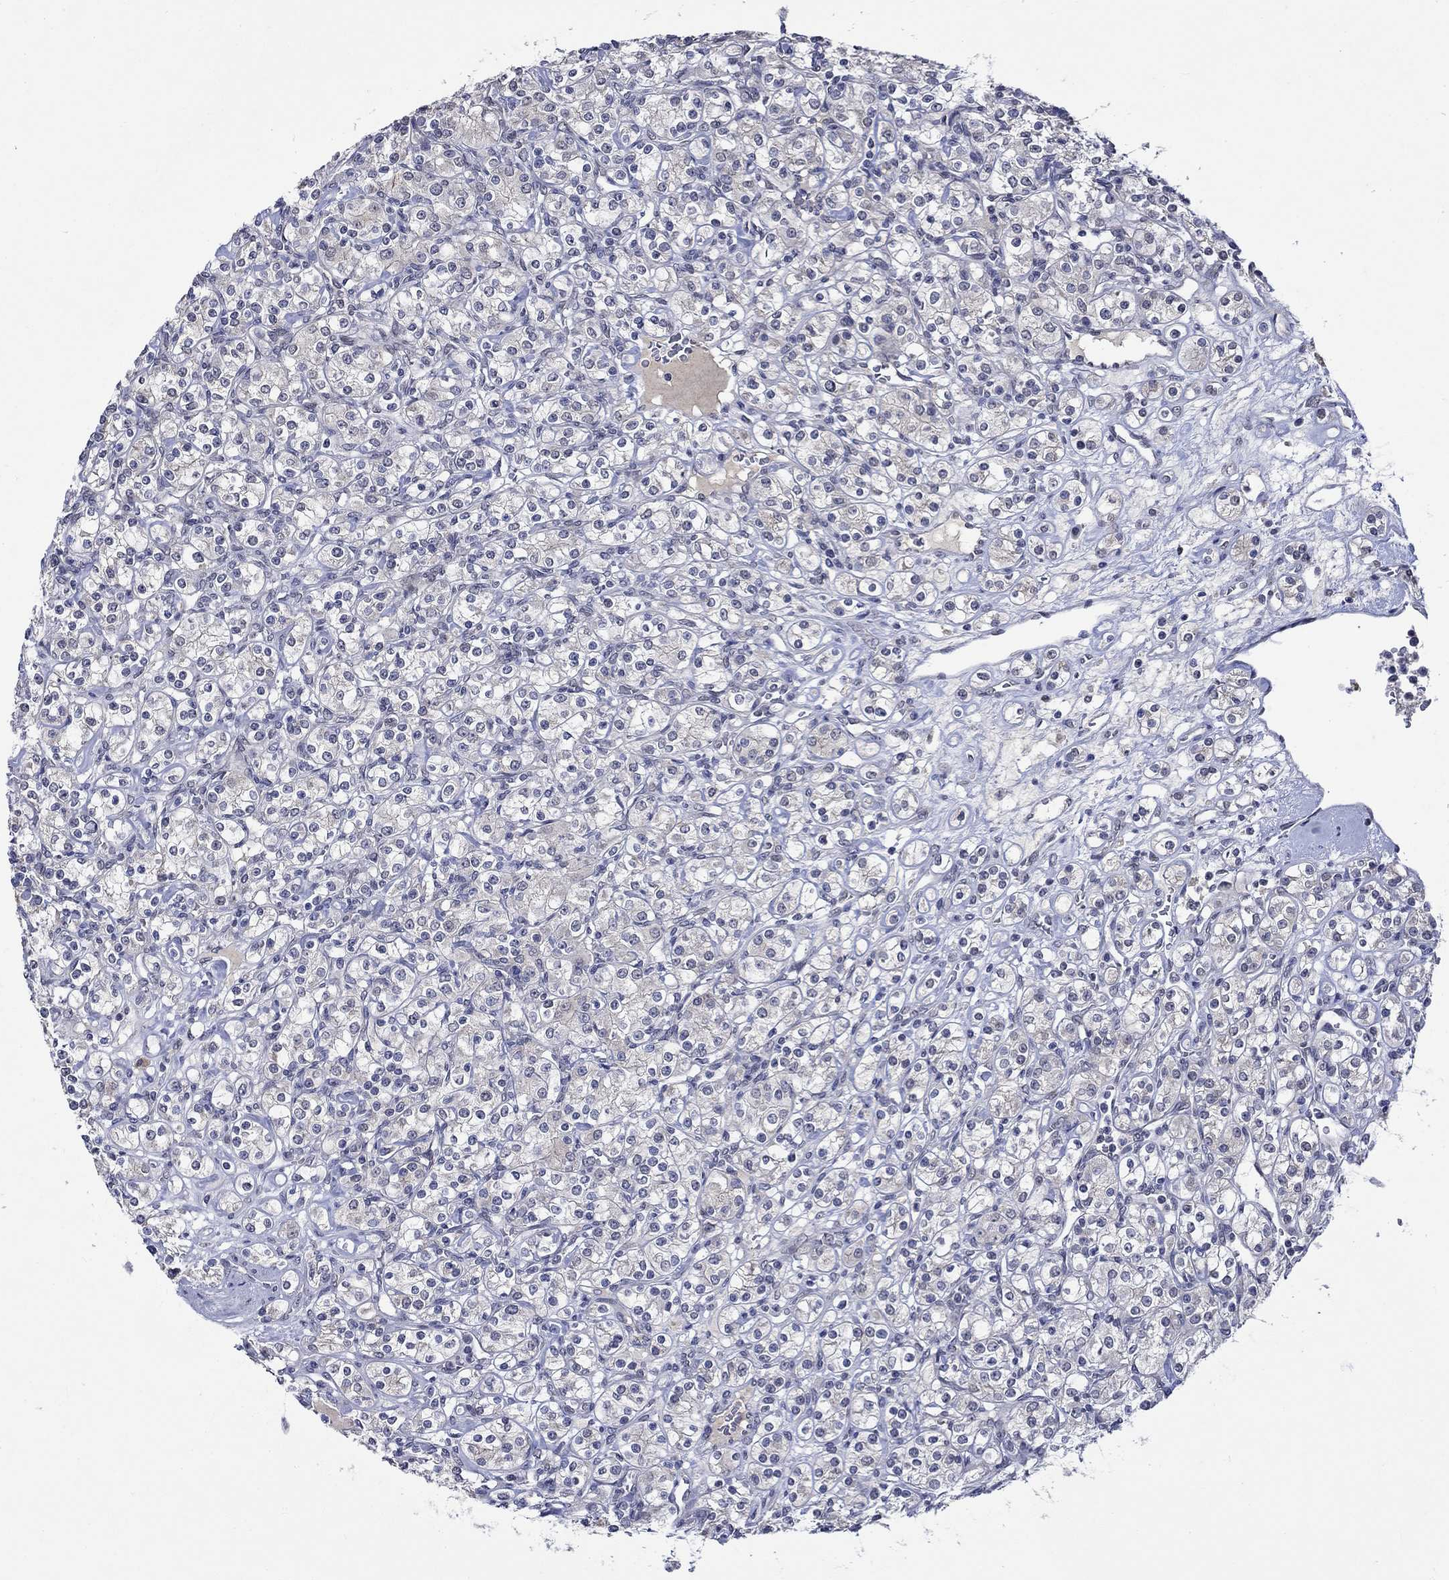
{"staining": {"intensity": "negative", "quantity": "none", "location": "none"}, "tissue": "renal cancer", "cell_type": "Tumor cells", "image_type": "cancer", "snomed": [{"axis": "morphology", "description": "Adenocarcinoma, NOS"}, {"axis": "topography", "description": "Kidney"}], "caption": "DAB immunohistochemical staining of human renal adenocarcinoma shows no significant expression in tumor cells.", "gene": "DDX3Y", "patient": {"sex": "male", "age": 77}}